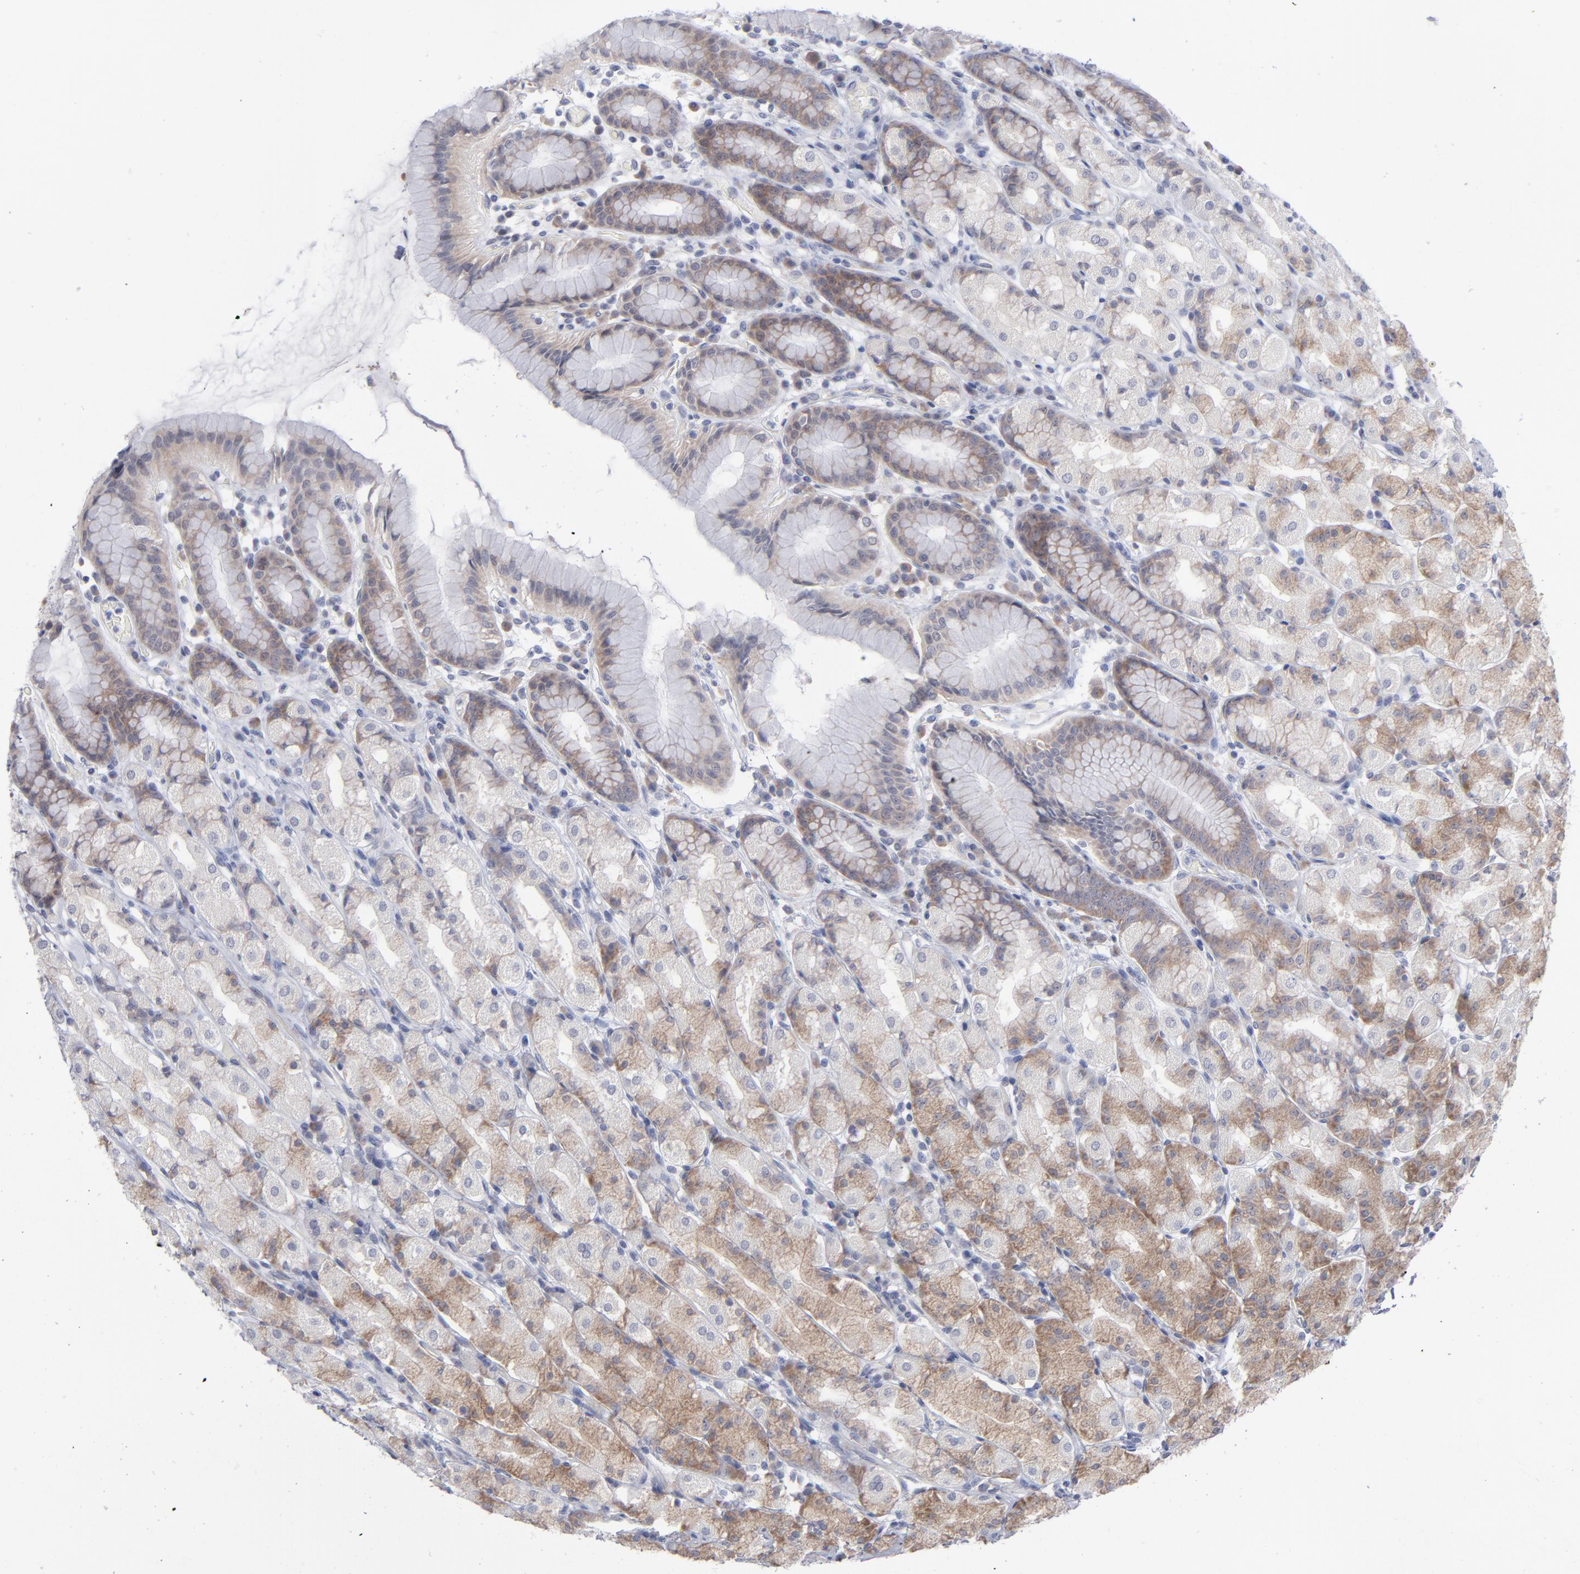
{"staining": {"intensity": "moderate", "quantity": "<25%", "location": "cytoplasmic/membranous"}, "tissue": "stomach", "cell_type": "Glandular cells", "image_type": "normal", "snomed": [{"axis": "morphology", "description": "Normal tissue, NOS"}, {"axis": "topography", "description": "Stomach, upper"}], "caption": "Protein staining of benign stomach displays moderate cytoplasmic/membranous expression in about <25% of glandular cells. (DAB = brown stain, brightfield microscopy at high magnification).", "gene": "RPS24", "patient": {"sex": "male", "age": 68}}